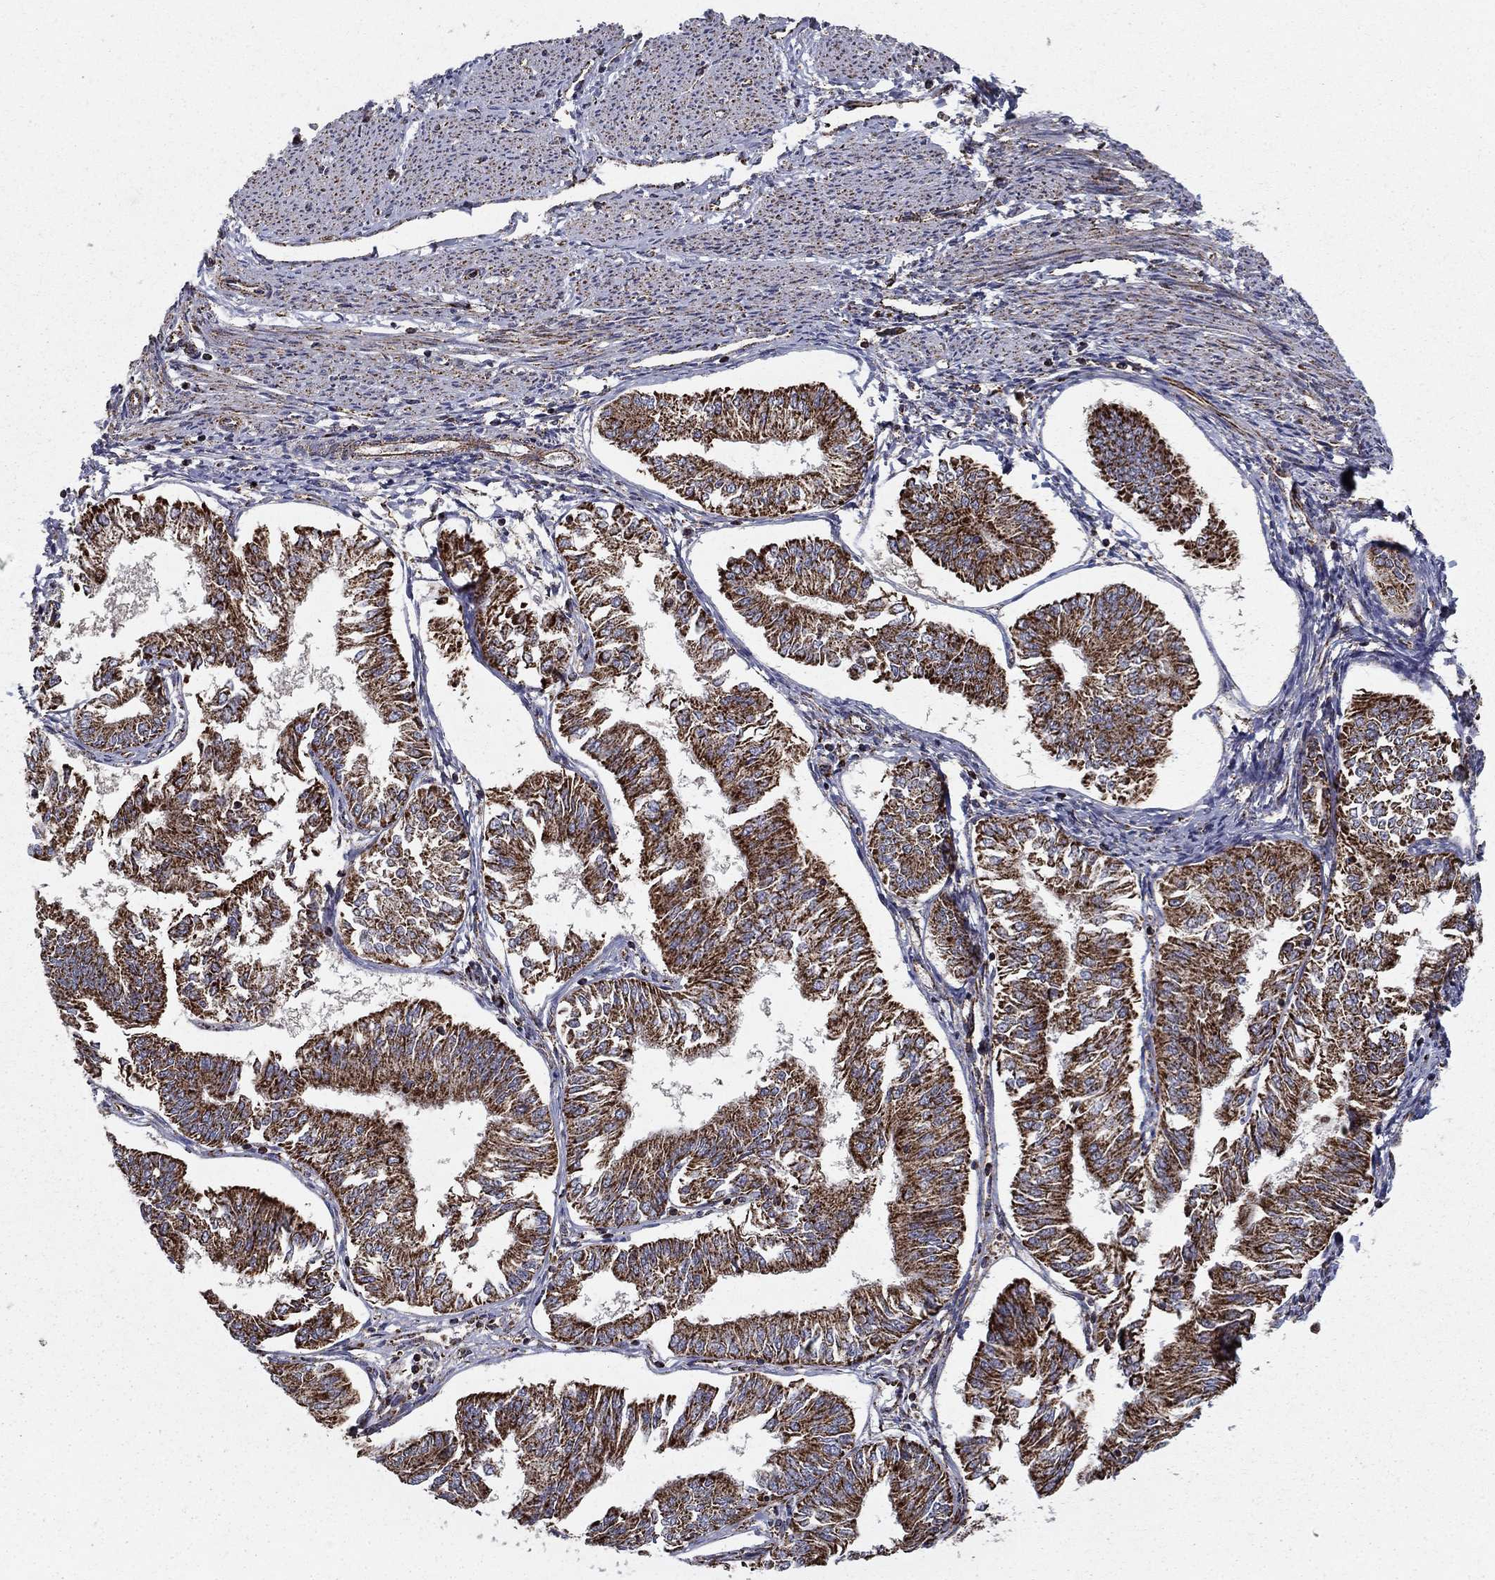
{"staining": {"intensity": "strong", "quantity": ">75%", "location": "cytoplasmic/membranous"}, "tissue": "endometrial cancer", "cell_type": "Tumor cells", "image_type": "cancer", "snomed": [{"axis": "morphology", "description": "Adenocarcinoma, NOS"}, {"axis": "topography", "description": "Endometrium"}], "caption": "Immunohistochemical staining of adenocarcinoma (endometrial) demonstrates strong cytoplasmic/membranous protein staining in approximately >75% of tumor cells. (DAB IHC, brown staining for protein, blue staining for nuclei).", "gene": "NDUFS8", "patient": {"sex": "female", "age": 58}}